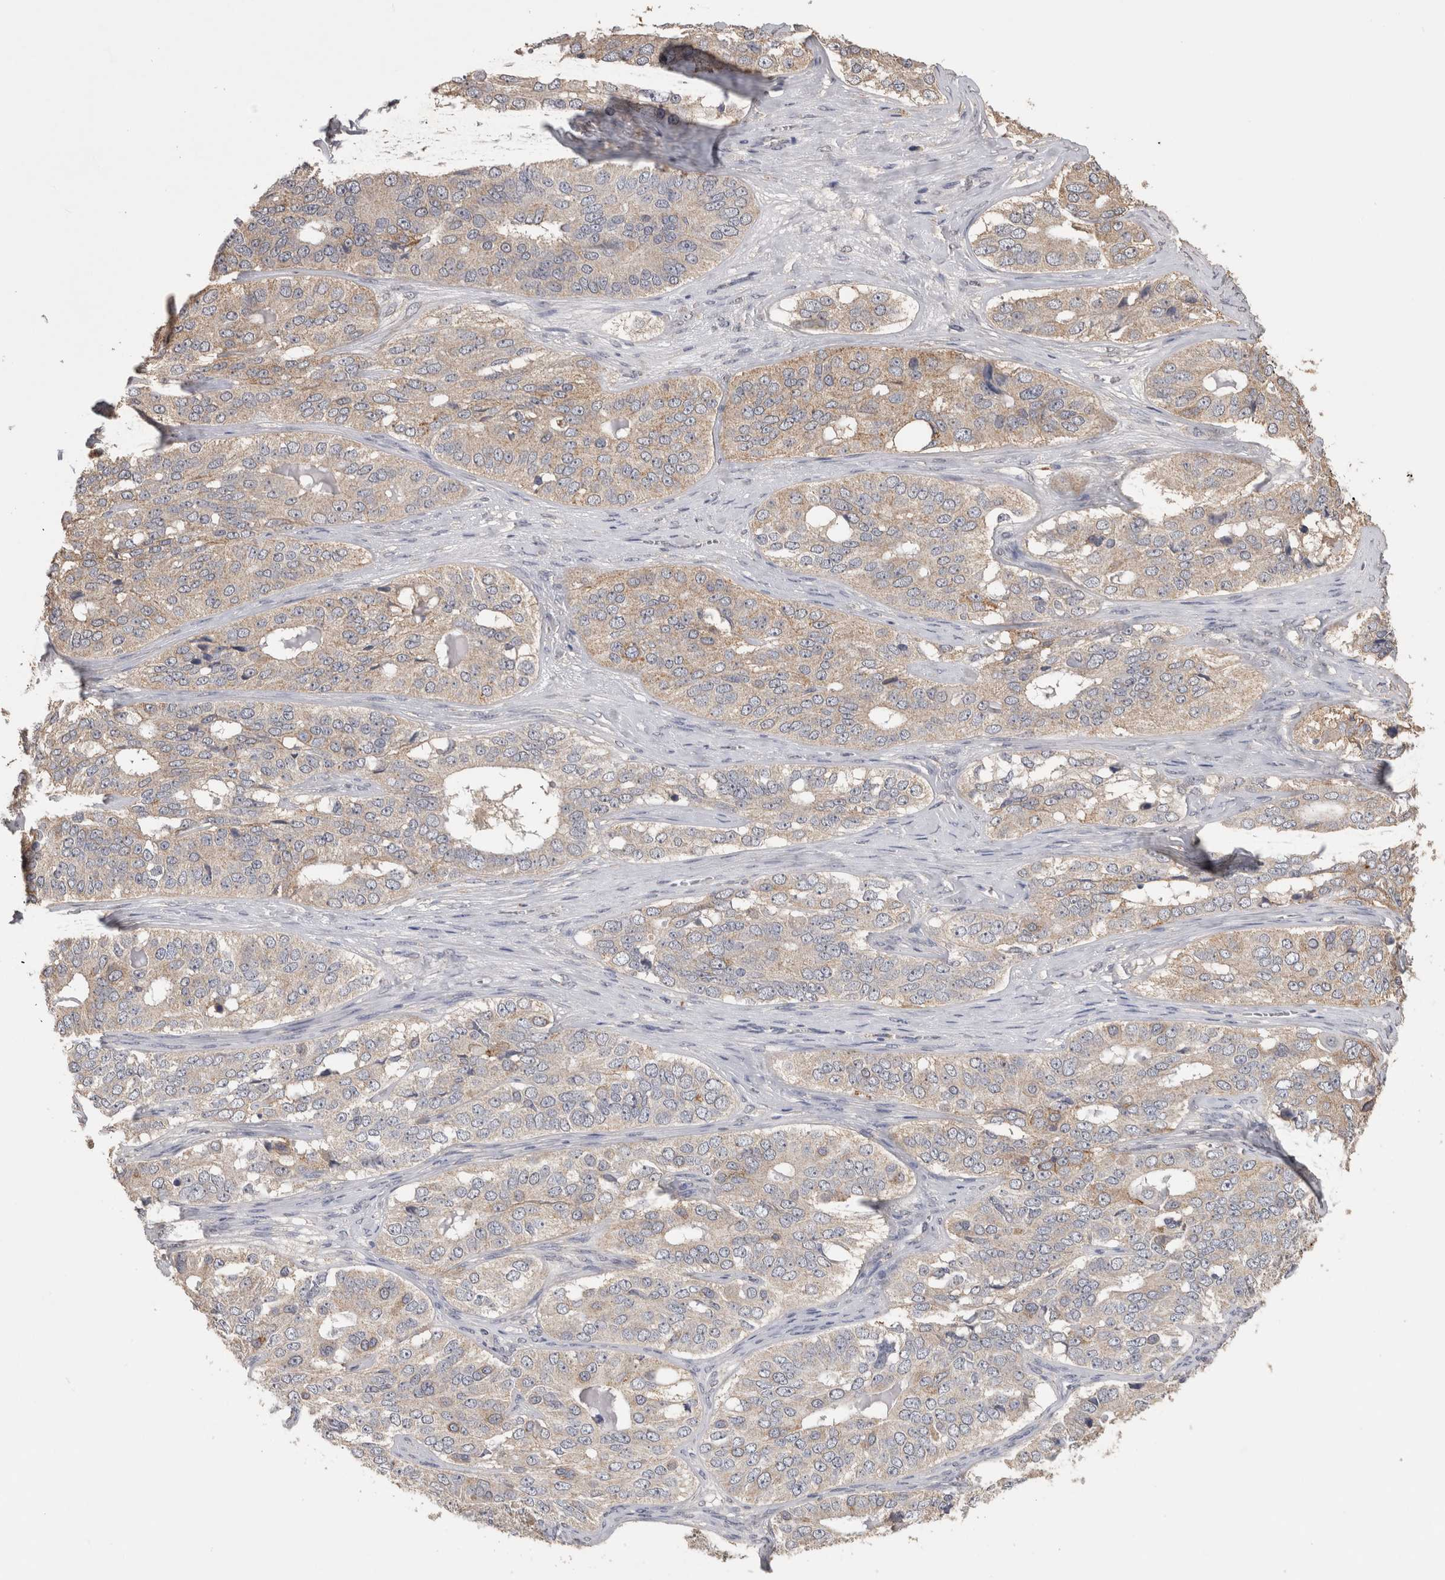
{"staining": {"intensity": "weak", "quantity": "<25%", "location": "cytoplasmic/membranous"}, "tissue": "ovarian cancer", "cell_type": "Tumor cells", "image_type": "cancer", "snomed": [{"axis": "morphology", "description": "Carcinoma, endometroid"}, {"axis": "topography", "description": "Ovary"}], "caption": "Tumor cells show no significant staining in ovarian cancer.", "gene": "CNTFR", "patient": {"sex": "female", "age": 51}}